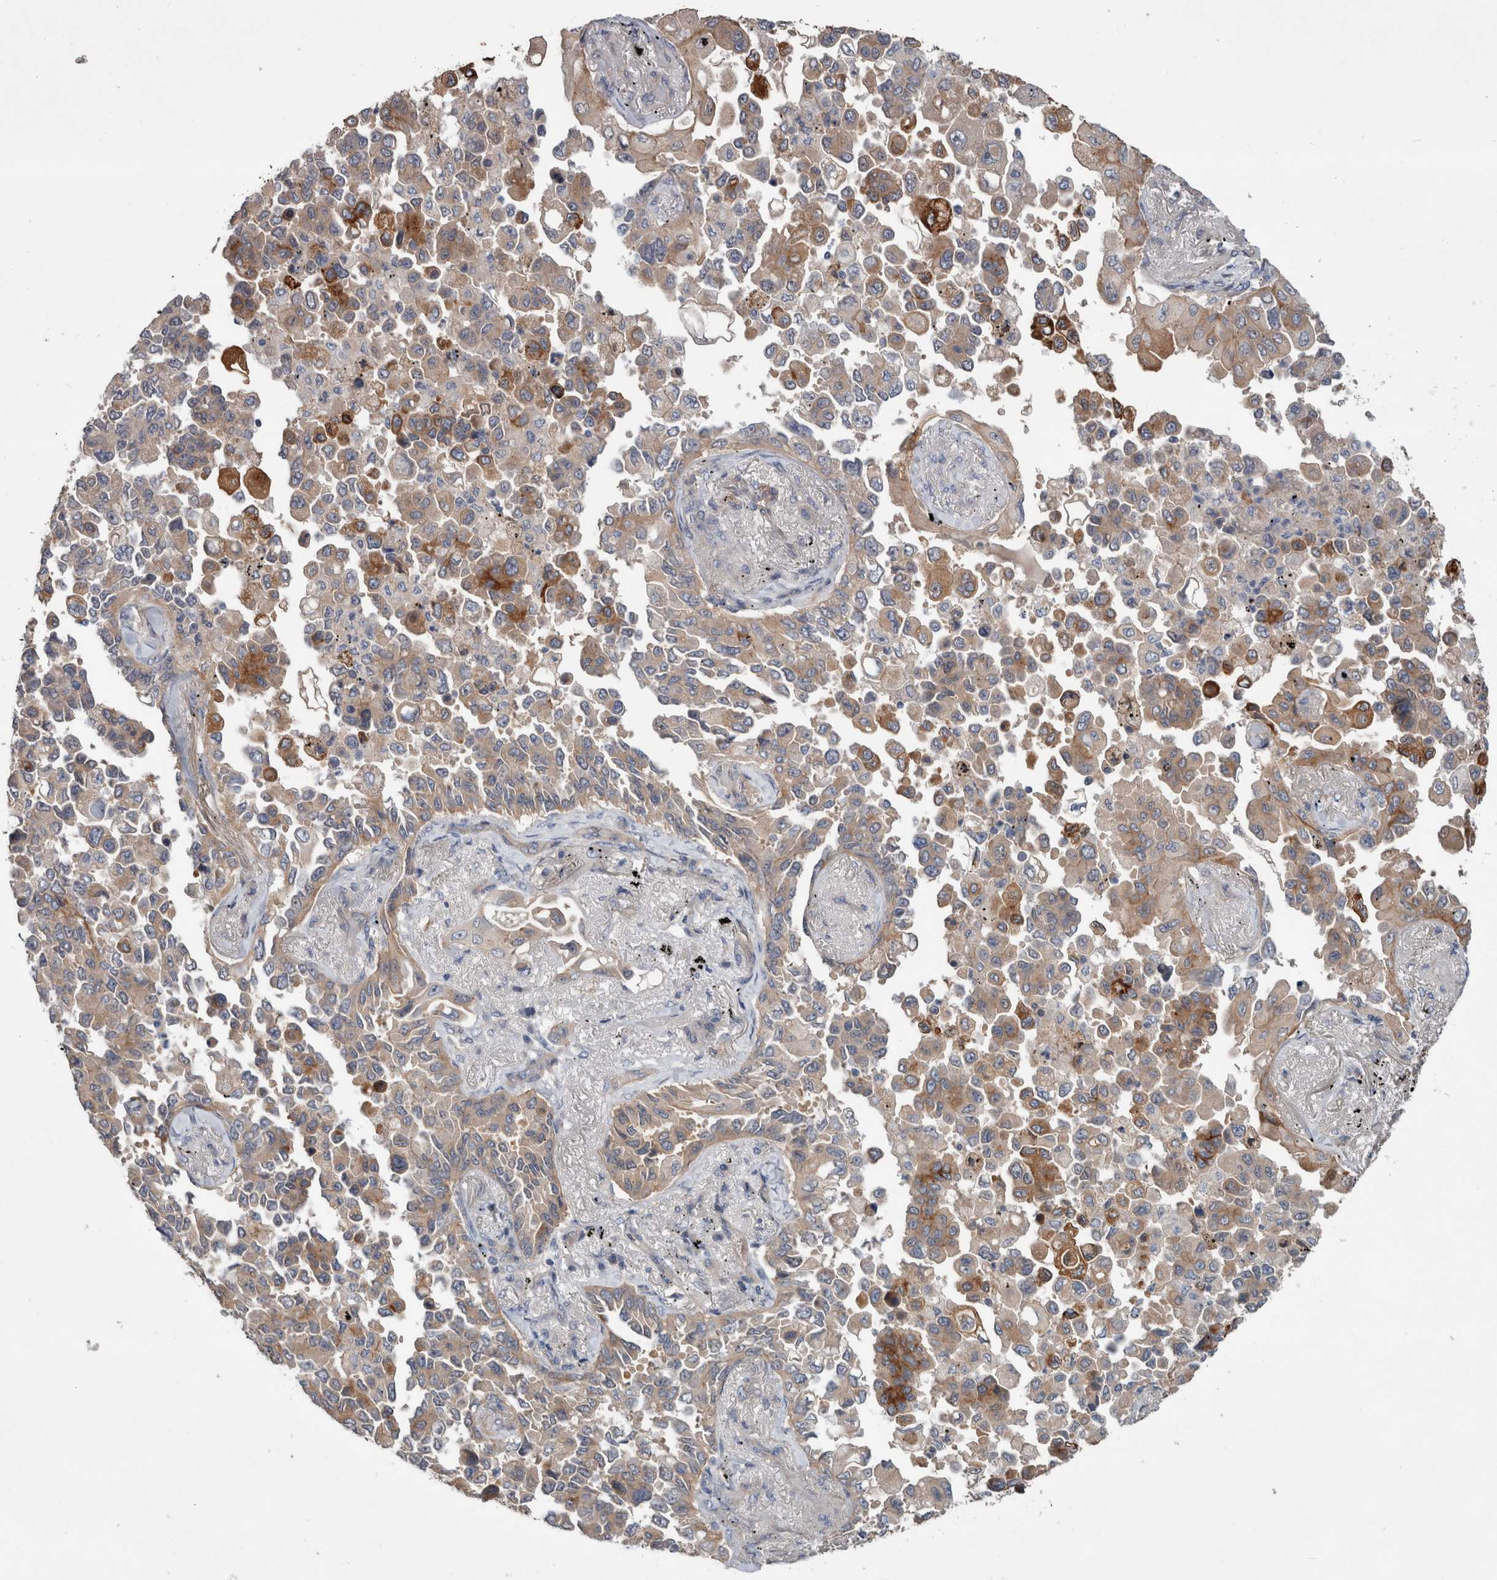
{"staining": {"intensity": "moderate", "quantity": "25%-75%", "location": "cytoplasmic/membranous"}, "tissue": "lung cancer", "cell_type": "Tumor cells", "image_type": "cancer", "snomed": [{"axis": "morphology", "description": "Adenocarcinoma, NOS"}, {"axis": "topography", "description": "Lung"}], "caption": "Adenocarcinoma (lung) tissue demonstrates moderate cytoplasmic/membranous positivity in about 25%-75% of tumor cells, visualized by immunohistochemistry.", "gene": "BCAM", "patient": {"sex": "female", "age": 67}}